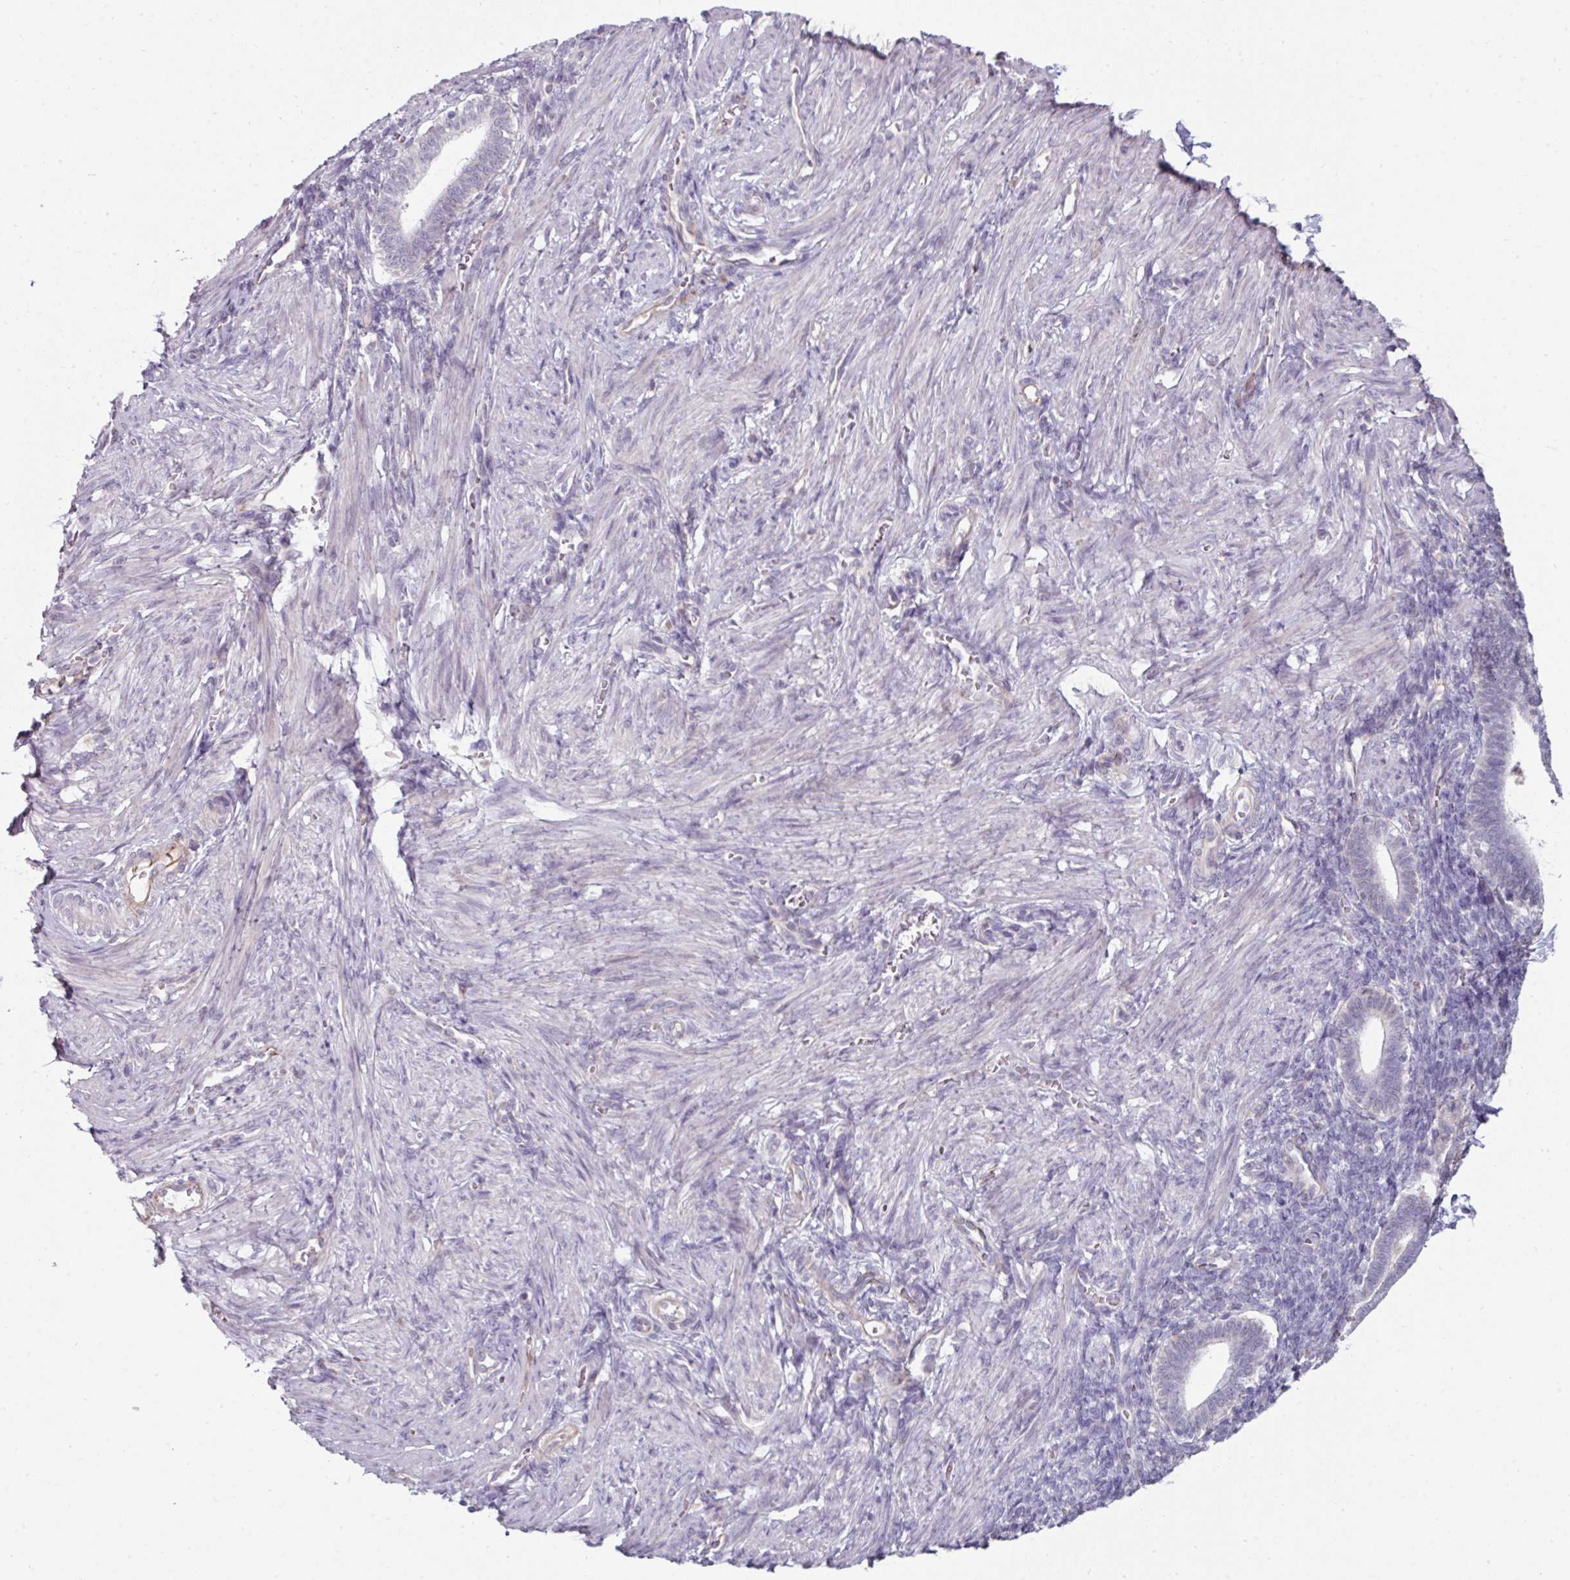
{"staining": {"intensity": "negative", "quantity": "none", "location": "none"}, "tissue": "endometrium", "cell_type": "Cells in endometrial stroma", "image_type": "normal", "snomed": [{"axis": "morphology", "description": "Normal tissue, NOS"}, {"axis": "topography", "description": "Endometrium"}], "caption": "Cells in endometrial stroma are negative for protein expression in normal human endometrium. The staining is performed using DAB (3,3'-diaminobenzidine) brown chromogen with nuclei counter-stained in using hematoxylin.", "gene": "EYA3", "patient": {"sex": "female", "age": 34}}